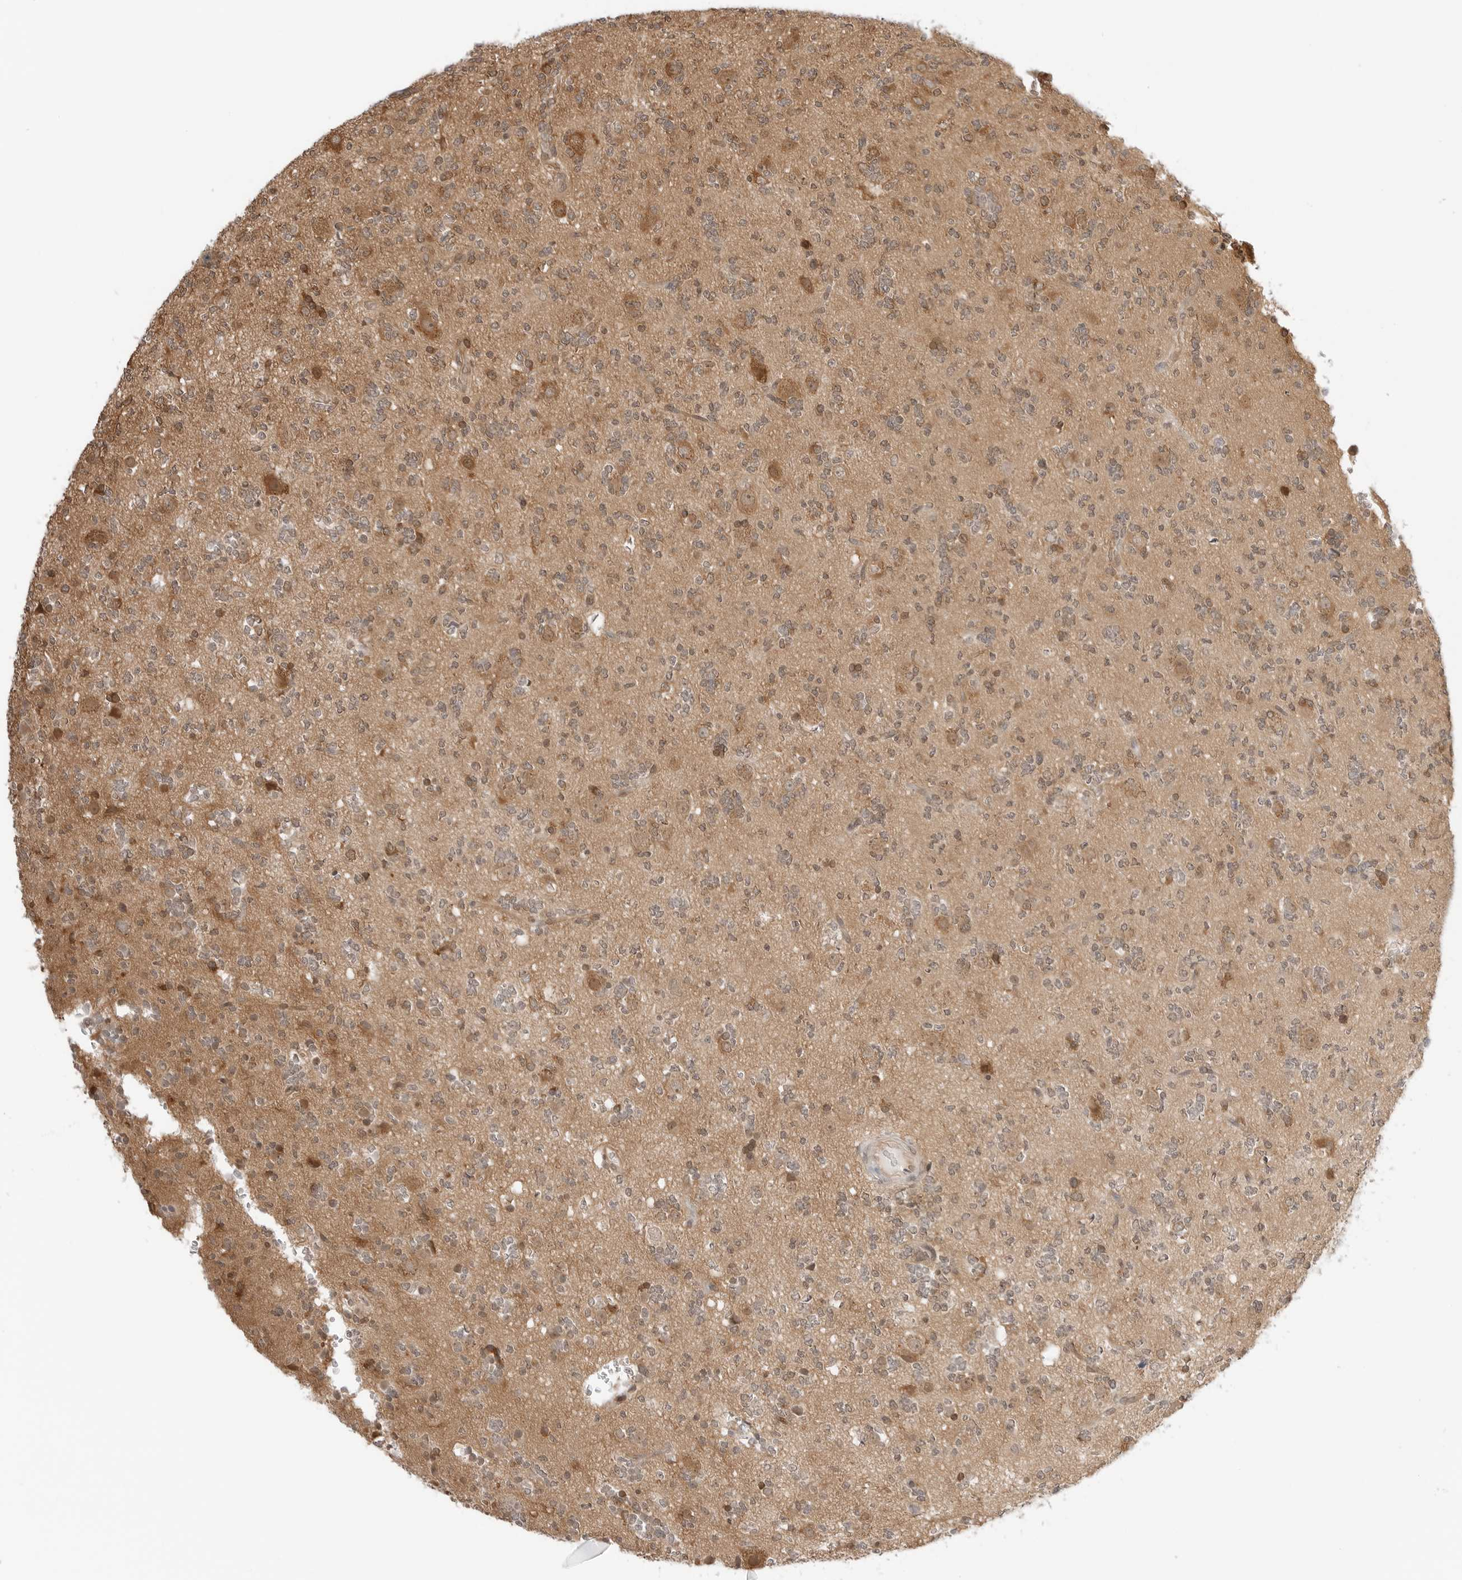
{"staining": {"intensity": "weak", "quantity": "25%-75%", "location": "cytoplasmic/membranous,nuclear"}, "tissue": "glioma", "cell_type": "Tumor cells", "image_type": "cancer", "snomed": [{"axis": "morphology", "description": "Glioma, malignant, High grade"}, {"axis": "topography", "description": "Brain"}], "caption": "This is an image of immunohistochemistry staining of high-grade glioma (malignant), which shows weak staining in the cytoplasmic/membranous and nuclear of tumor cells.", "gene": "NUDC", "patient": {"sex": "female", "age": 62}}